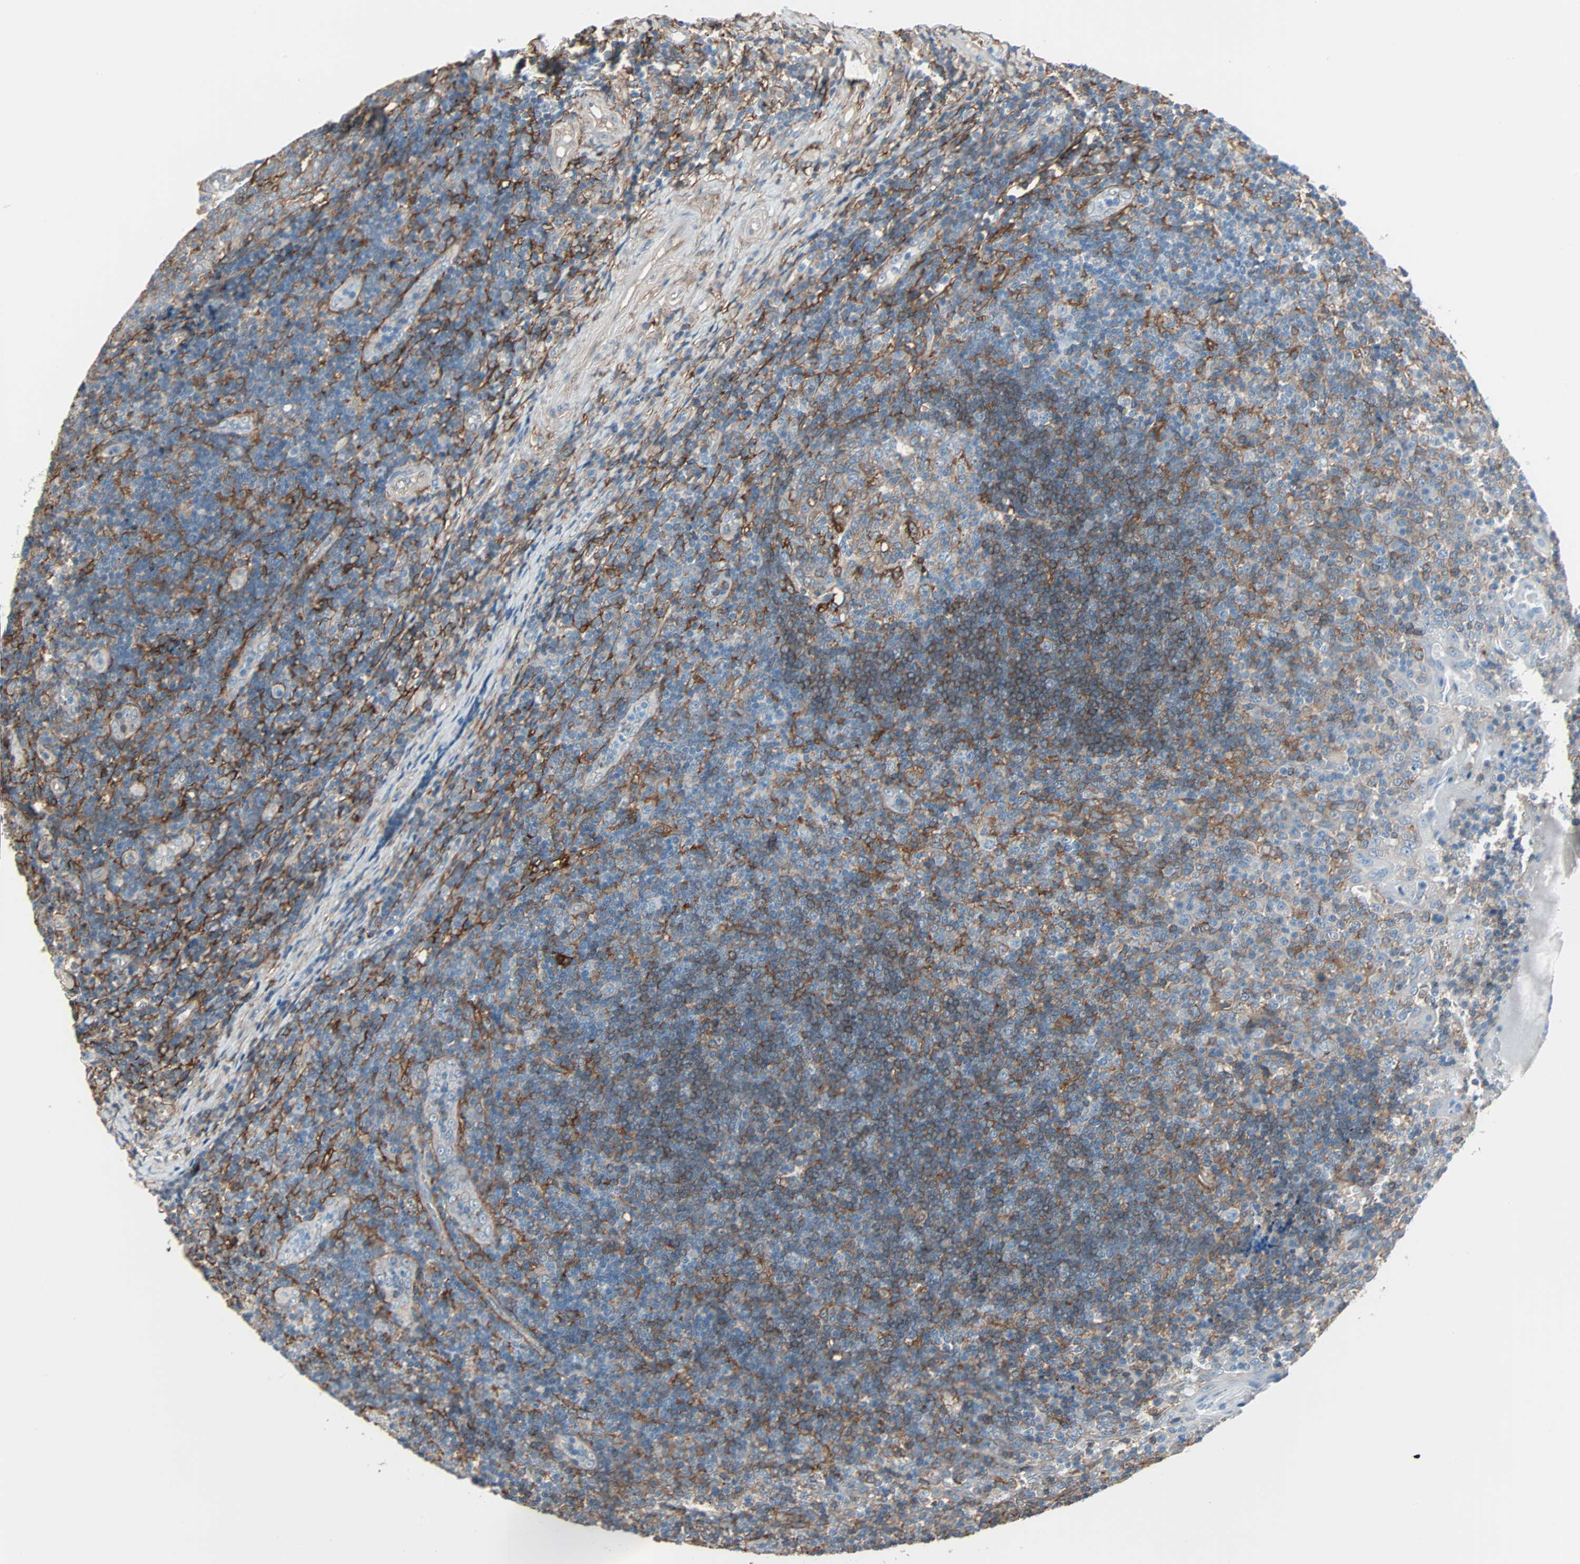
{"staining": {"intensity": "strong", "quantity": "25%-75%", "location": "cytoplasmic/membranous"}, "tissue": "tonsil", "cell_type": "Germinal center cells", "image_type": "normal", "snomed": [{"axis": "morphology", "description": "Normal tissue, NOS"}, {"axis": "topography", "description": "Tonsil"}], "caption": "Protein staining by IHC reveals strong cytoplasmic/membranous positivity in approximately 25%-75% of germinal center cells in unremarkable tonsil. (DAB (3,3'-diaminobenzidine) IHC with brightfield microscopy, high magnification).", "gene": "EPB41L2", "patient": {"sex": "female", "age": 40}}